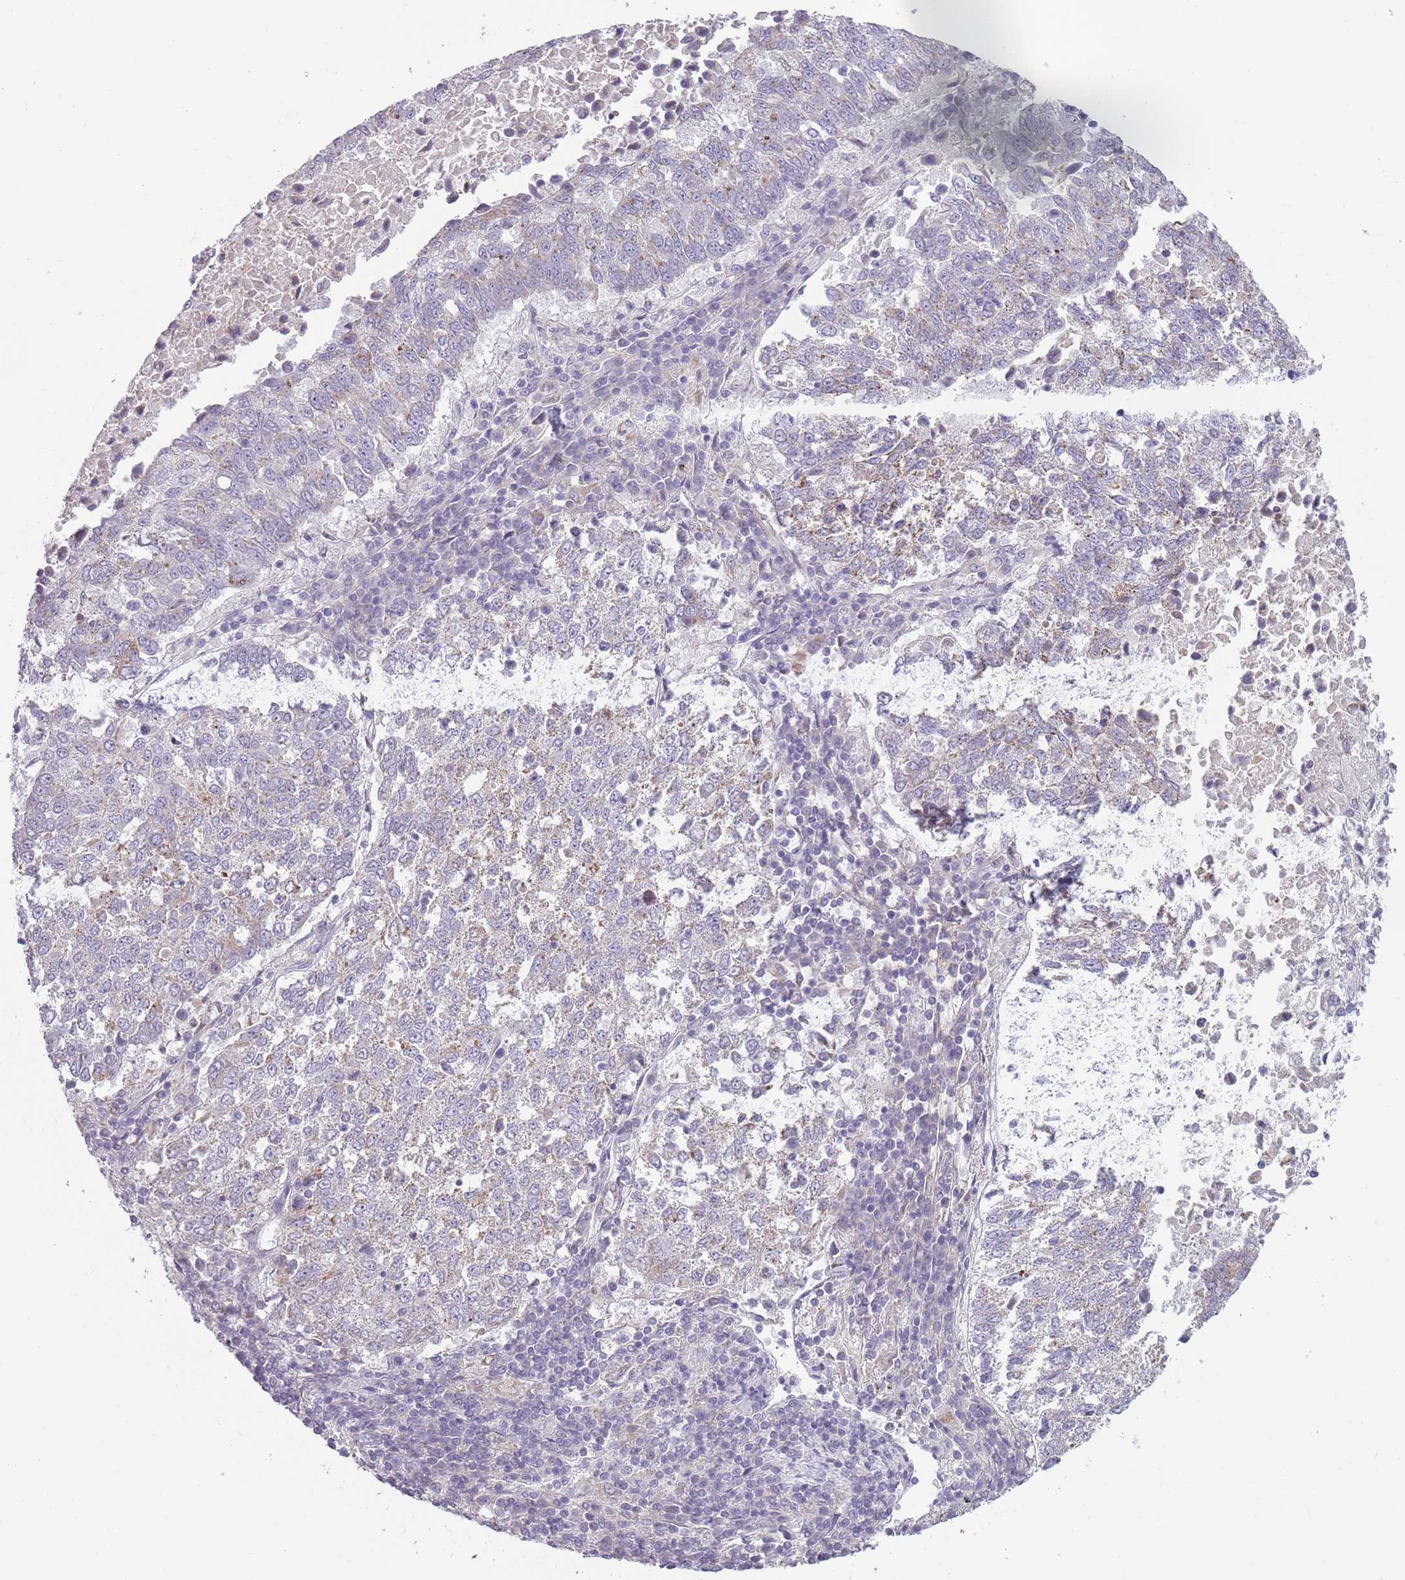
{"staining": {"intensity": "negative", "quantity": "none", "location": "none"}, "tissue": "lung cancer", "cell_type": "Tumor cells", "image_type": "cancer", "snomed": [{"axis": "morphology", "description": "Squamous cell carcinoma, NOS"}, {"axis": "topography", "description": "Lung"}], "caption": "Tumor cells show no significant staining in squamous cell carcinoma (lung). (Immunohistochemistry (ihc), brightfield microscopy, high magnification).", "gene": "MEGF8", "patient": {"sex": "male", "age": 73}}